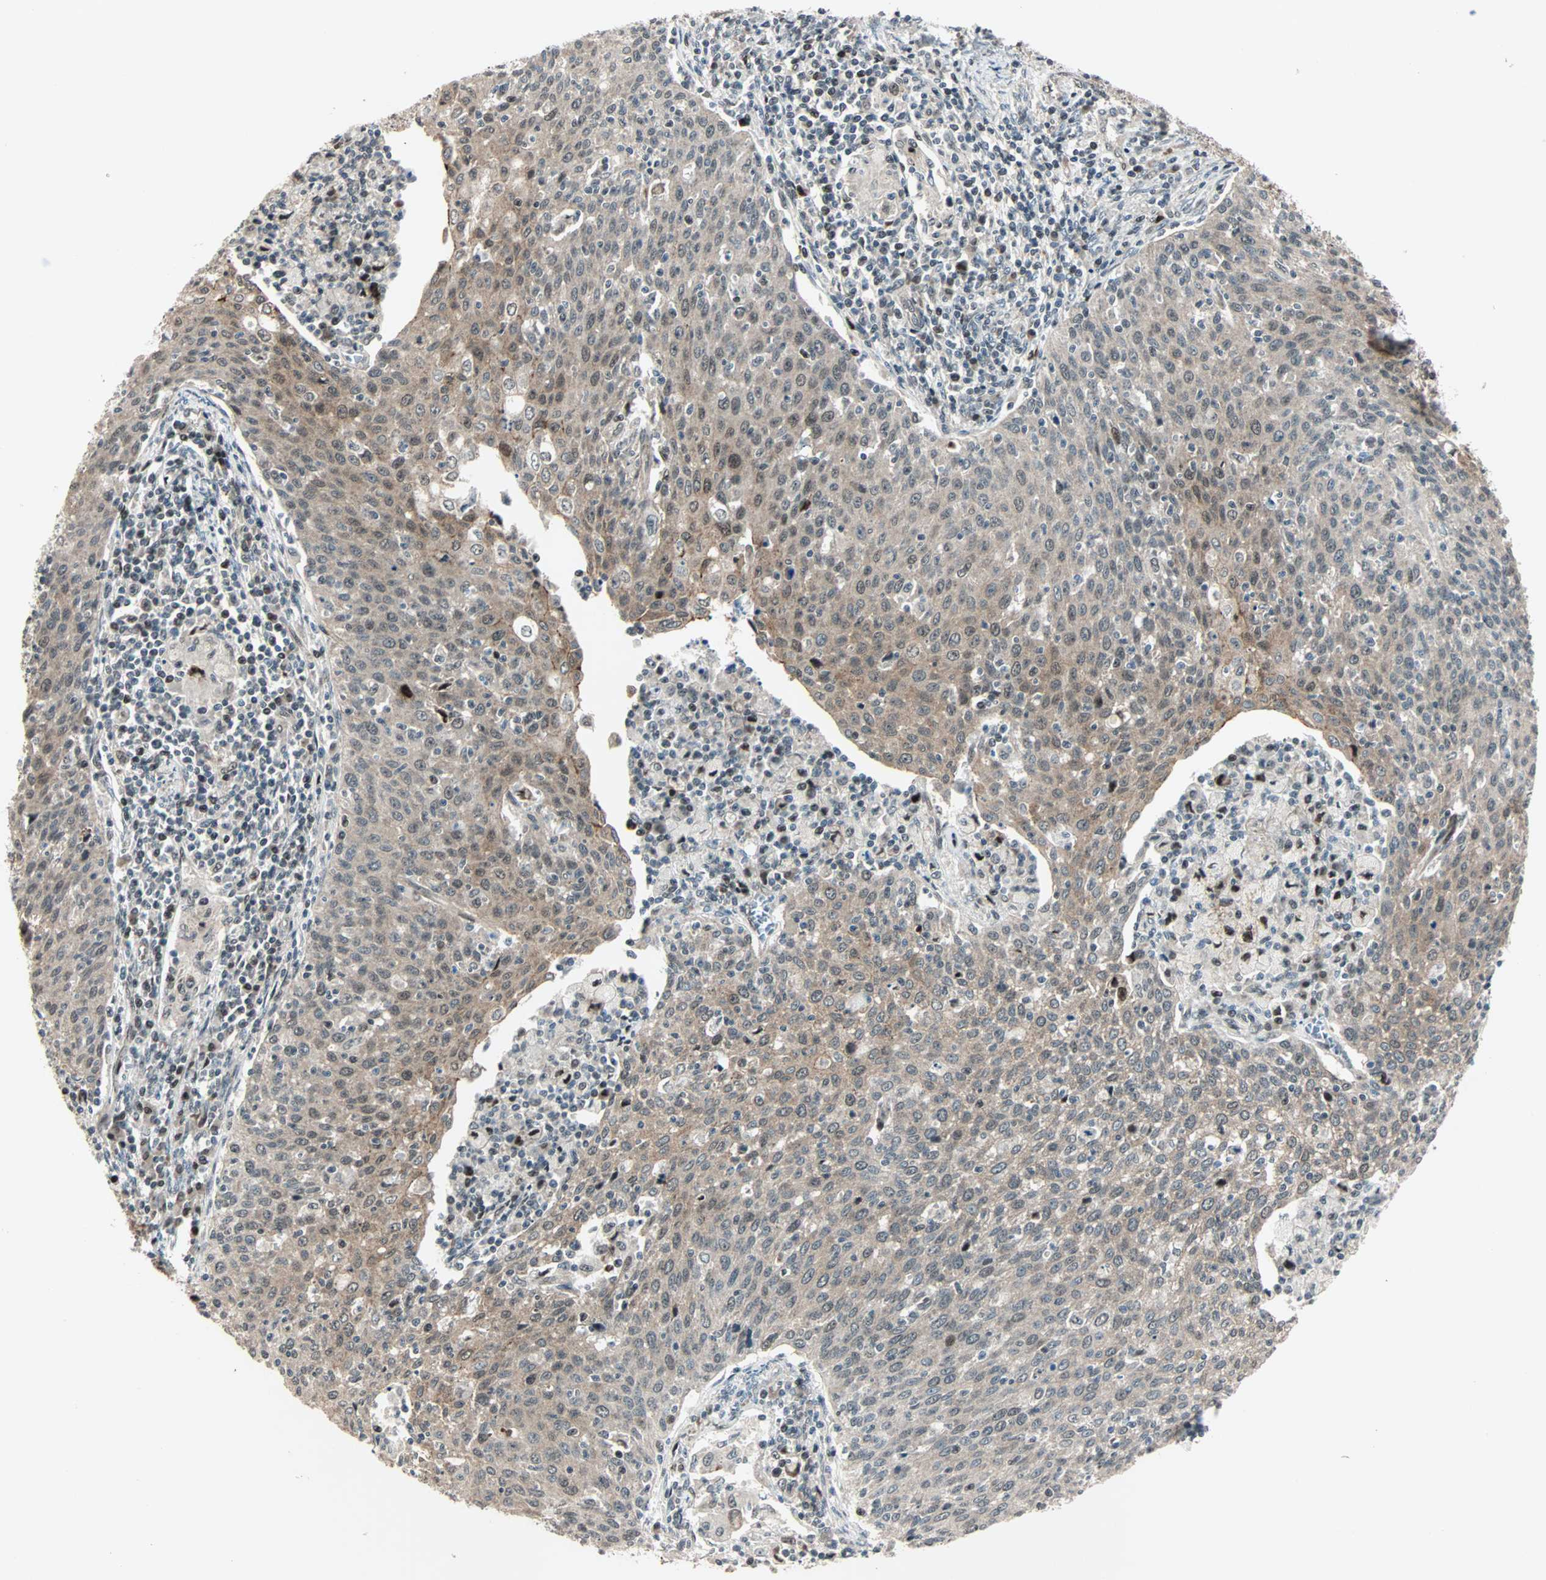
{"staining": {"intensity": "moderate", "quantity": "<25%", "location": "cytoplasmic/membranous,nuclear"}, "tissue": "cervical cancer", "cell_type": "Tumor cells", "image_type": "cancer", "snomed": [{"axis": "morphology", "description": "Squamous cell carcinoma, NOS"}, {"axis": "topography", "description": "Cervix"}], "caption": "Protein expression analysis of squamous cell carcinoma (cervical) displays moderate cytoplasmic/membranous and nuclear positivity in about <25% of tumor cells.", "gene": "CBX4", "patient": {"sex": "female", "age": 38}}